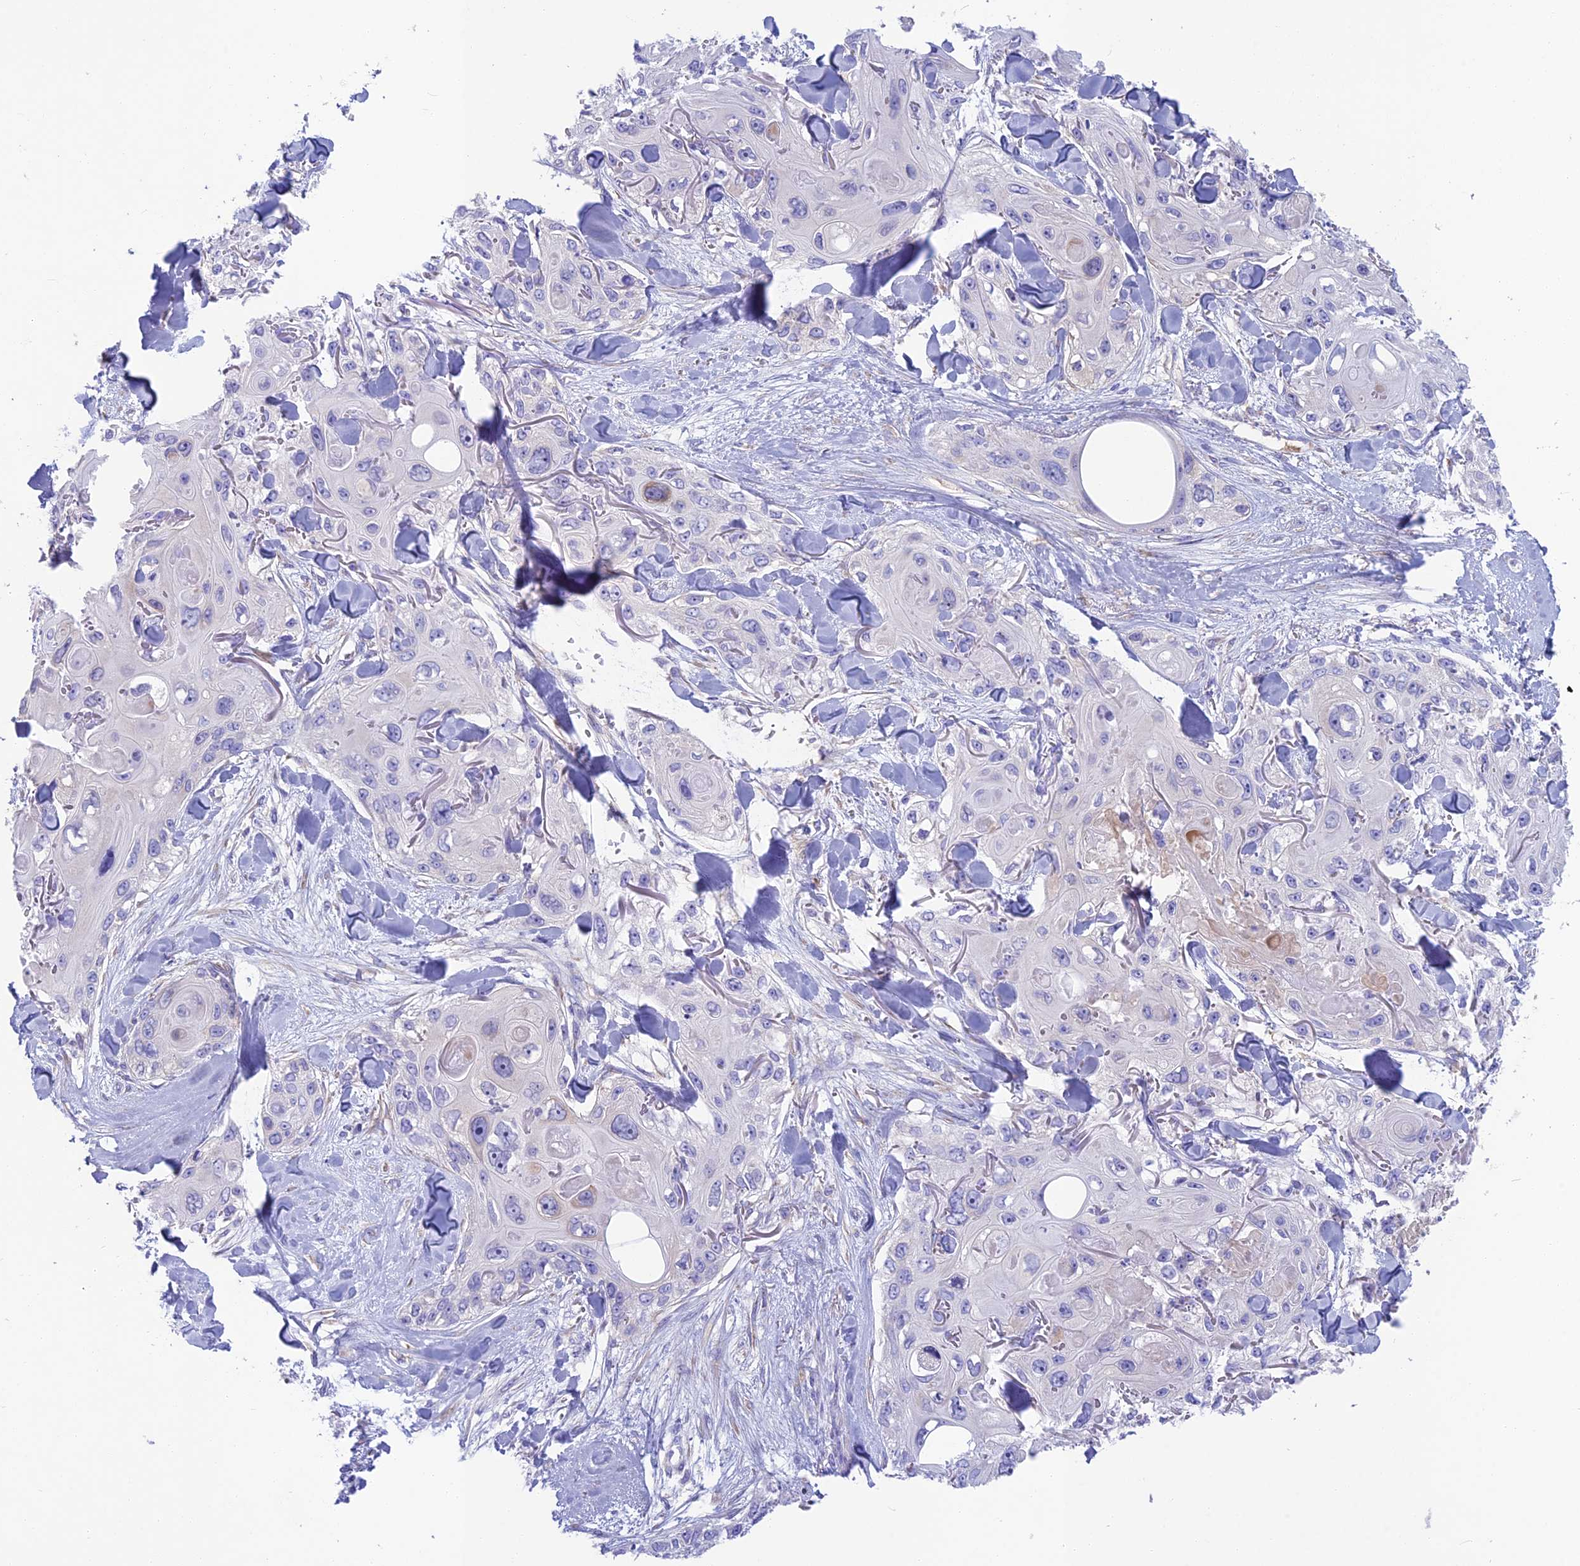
{"staining": {"intensity": "negative", "quantity": "none", "location": "none"}, "tissue": "skin cancer", "cell_type": "Tumor cells", "image_type": "cancer", "snomed": [{"axis": "morphology", "description": "Normal tissue, NOS"}, {"axis": "morphology", "description": "Squamous cell carcinoma, NOS"}, {"axis": "topography", "description": "Skin"}], "caption": "Immunohistochemistry image of neoplastic tissue: human skin cancer (squamous cell carcinoma) stained with DAB (3,3'-diaminobenzidine) reveals no significant protein positivity in tumor cells.", "gene": "SNAP91", "patient": {"sex": "male", "age": 72}}